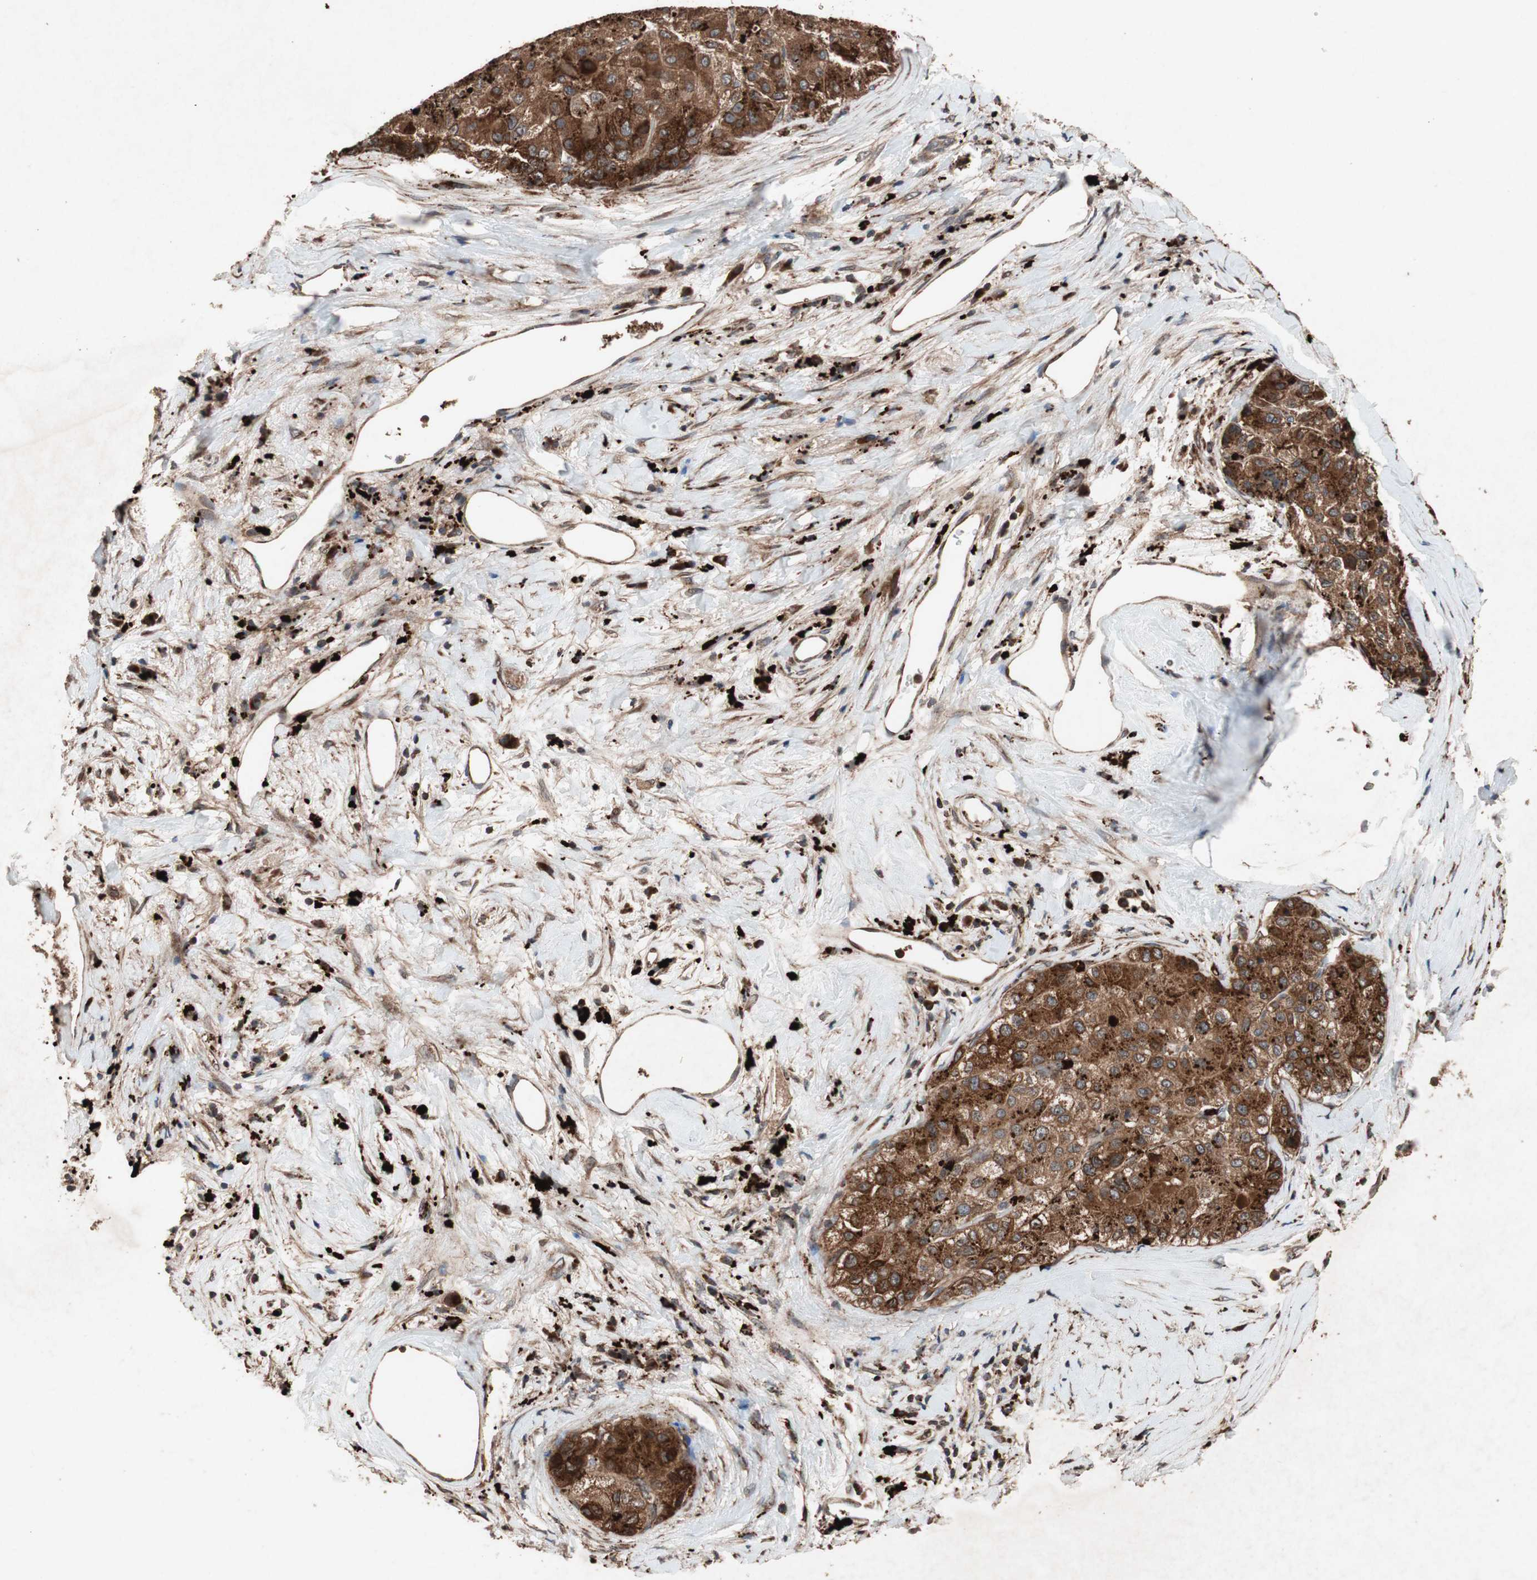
{"staining": {"intensity": "strong", "quantity": ">75%", "location": "cytoplasmic/membranous"}, "tissue": "liver cancer", "cell_type": "Tumor cells", "image_type": "cancer", "snomed": [{"axis": "morphology", "description": "Carcinoma, Hepatocellular, NOS"}, {"axis": "topography", "description": "Liver"}], "caption": "Liver cancer stained with a brown dye displays strong cytoplasmic/membranous positive staining in approximately >75% of tumor cells.", "gene": "RAB1A", "patient": {"sex": "male", "age": 80}}